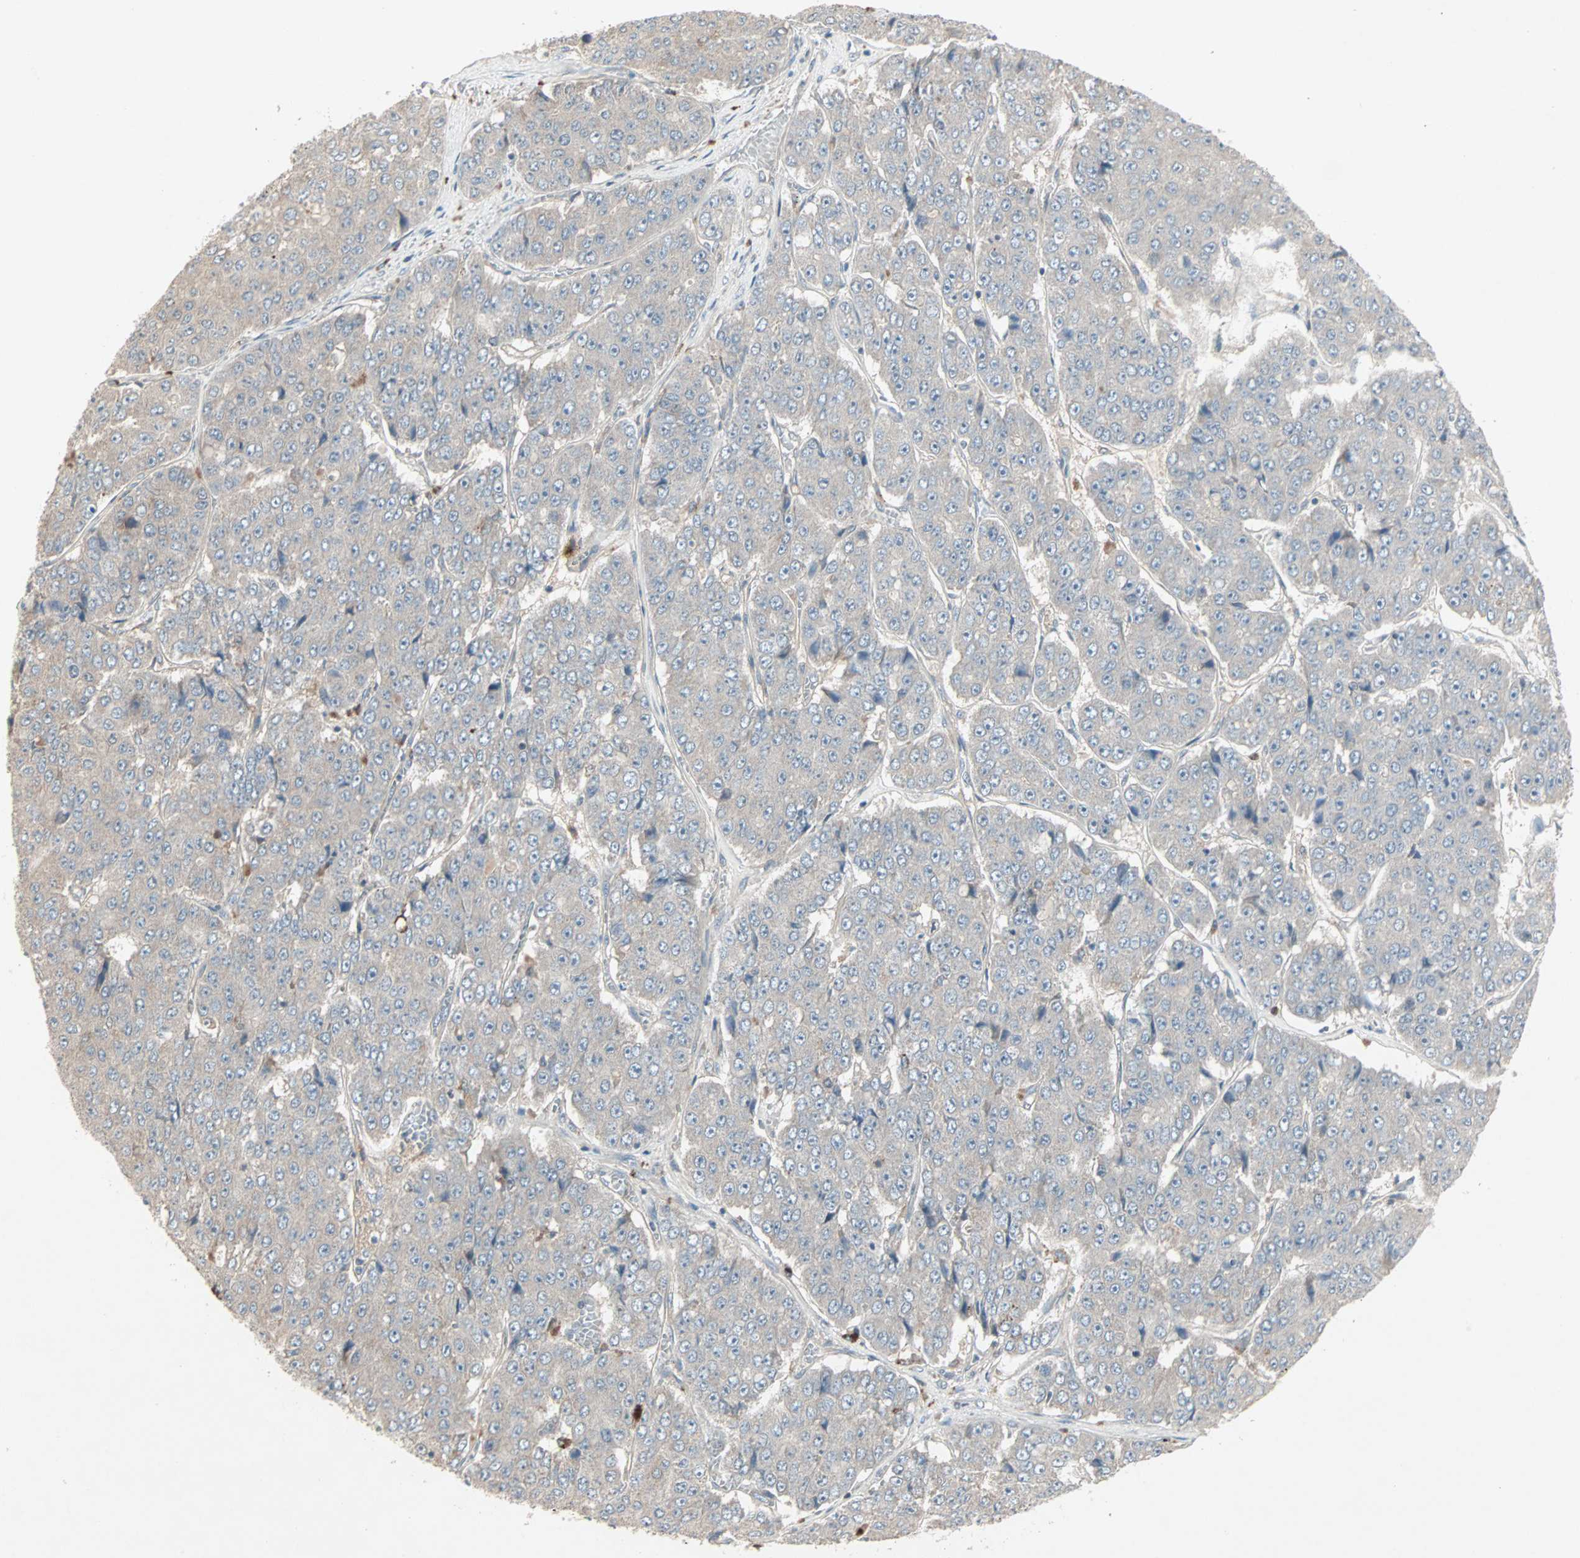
{"staining": {"intensity": "negative", "quantity": "none", "location": "none"}, "tissue": "pancreatic cancer", "cell_type": "Tumor cells", "image_type": "cancer", "snomed": [{"axis": "morphology", "description": "Adenocarcinoma, NOS"}, {"axis": "topography", "description": "Pancreas"}], "caption": "A high-resolution histopathology image shows IHC staining of pancreatic adenocarcinoma, which exhibits no significant expression in tumor cells. Brightfield microscopy of immunohistochemistry stained with DAB (brown) and hematoxylin (blue), captured at high magnification.", "gene": "JMJD7-PLA2G4B", "patient": {"sex": "male", "age": 50}}